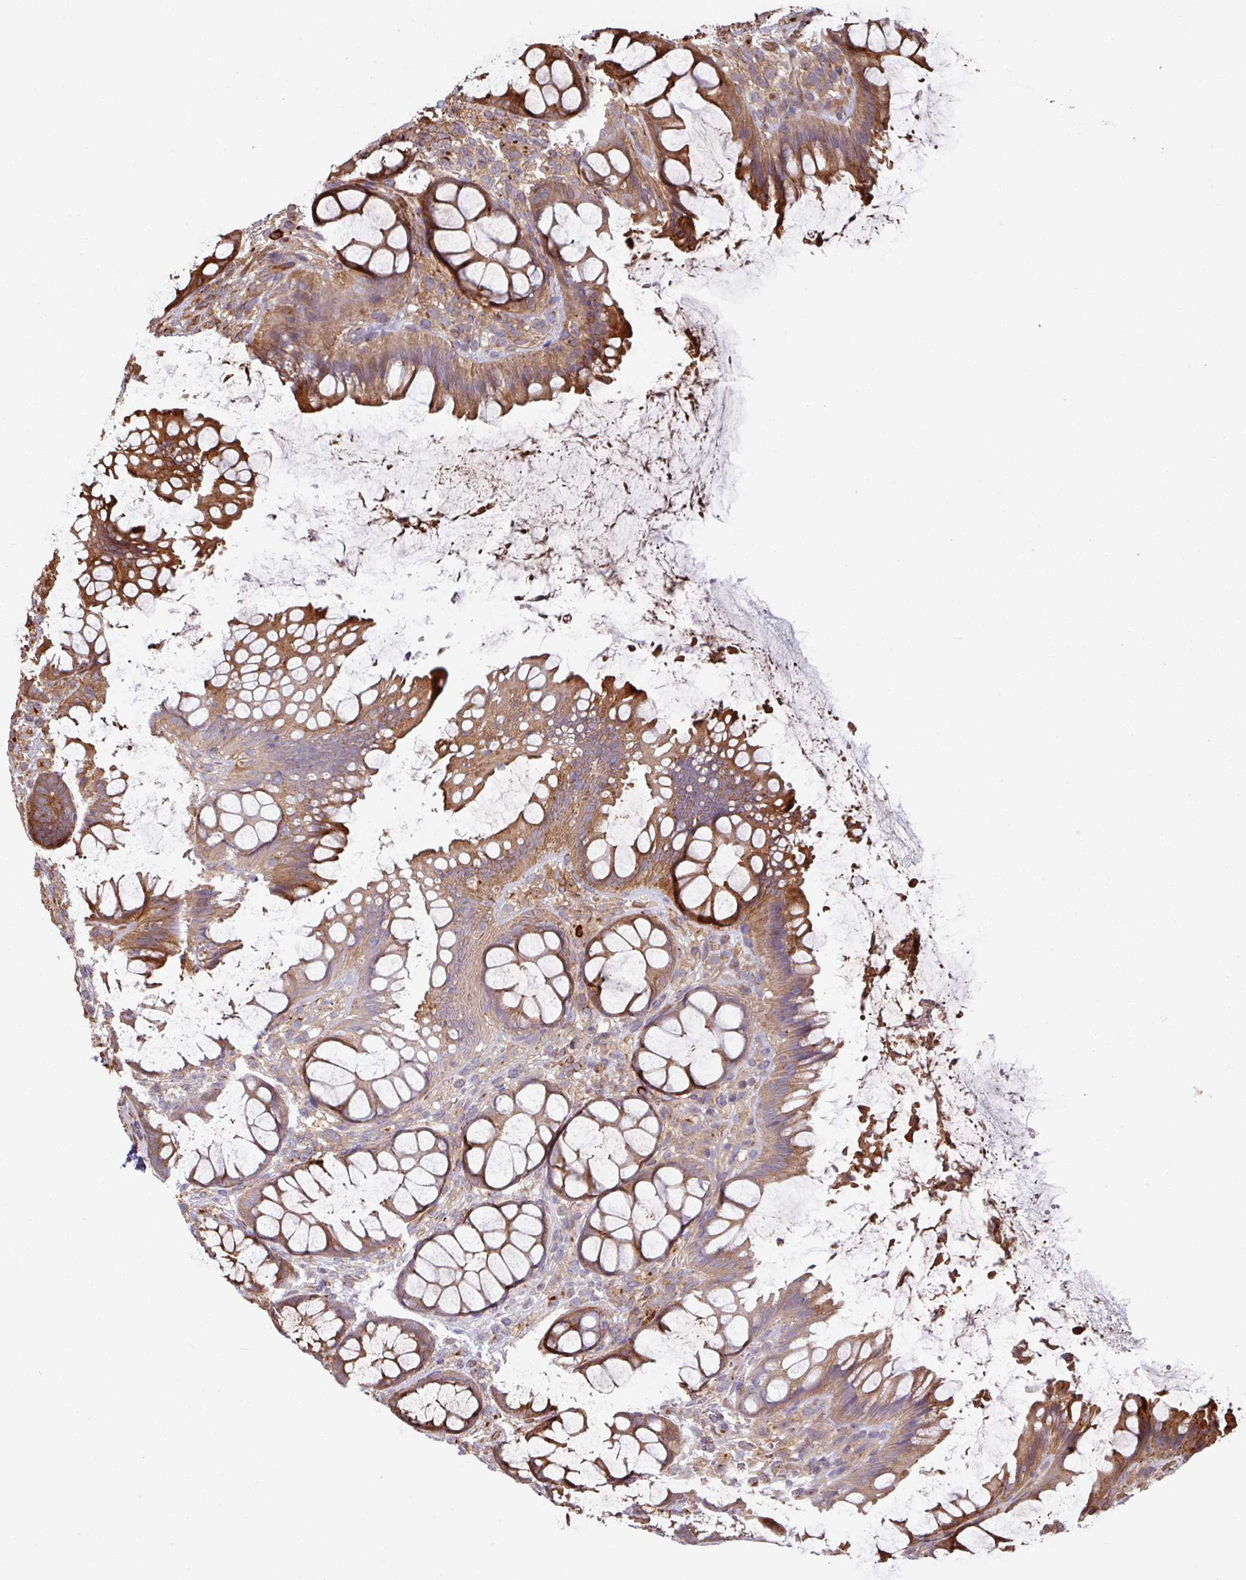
{"staining": {"intensity": "strong", "quantity": ">75%", "location": "cytoplasmic/membranous"}, "tissue": "rectum", "cell_type": "Glandular cells", "image_type": "normal", "snomed": [{"axis": "morphology", "description": "Normal tissue, NOS"}, {"axis": "topography", "description": "Rectum"}], "caption": "A brown stain labels strong cytoplasmic/membranous positivity of a protein in glandular cells of unremarkable human rectum.", "gene": "SIK1", "patient": {"sex": "female", "age": 67}}